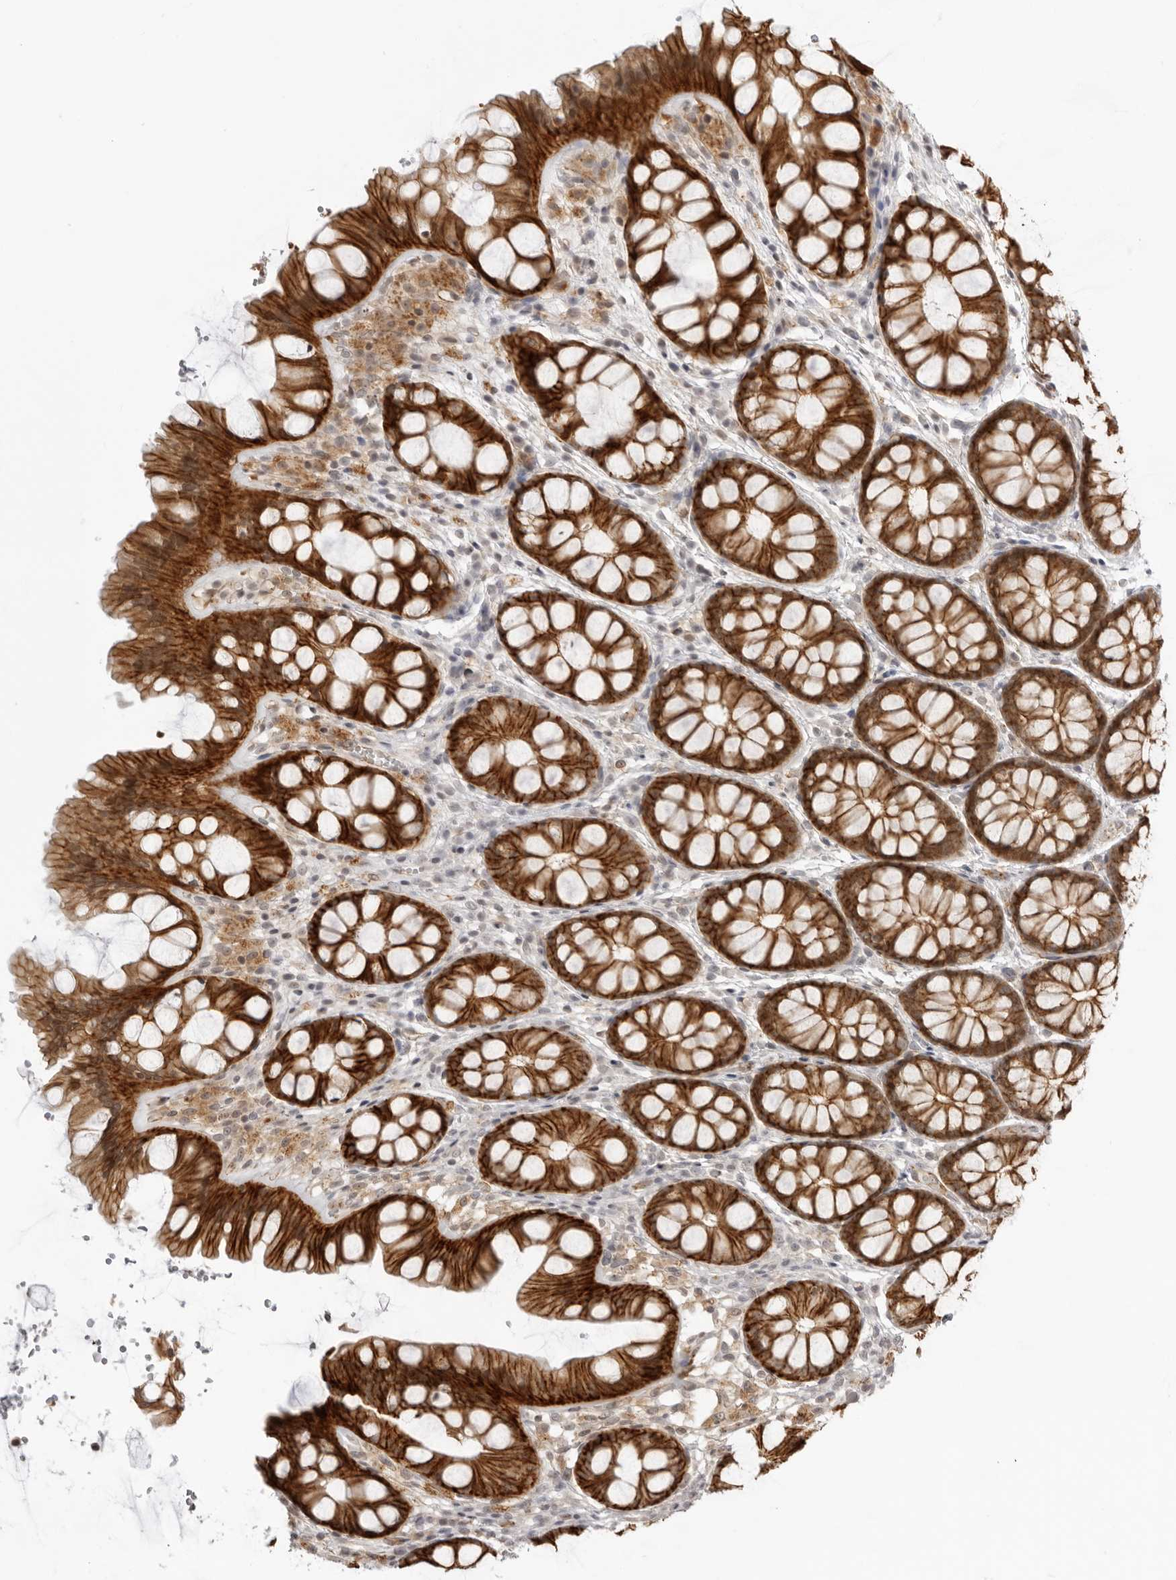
{"staining": {"intensity": "strong", "quantity": "25%-75%", "location": "cytoplasmic/membranous"}, "tissue": "colon", "cell_type": "Endothelial cells", "image_type": "normal", "snomed": [{"axis": "morphology", "description": "Normal tissue, NOS"}, {"axis": "topography", "description": "Colon"}], "caption": "Protein staining demonstrates strong cytoplasmic/membranous staining in about 25%-75% of endothelial cells in benign colon.", "gene": "TRAPPC3", "patient": {"sex": "male", "age": 47}}